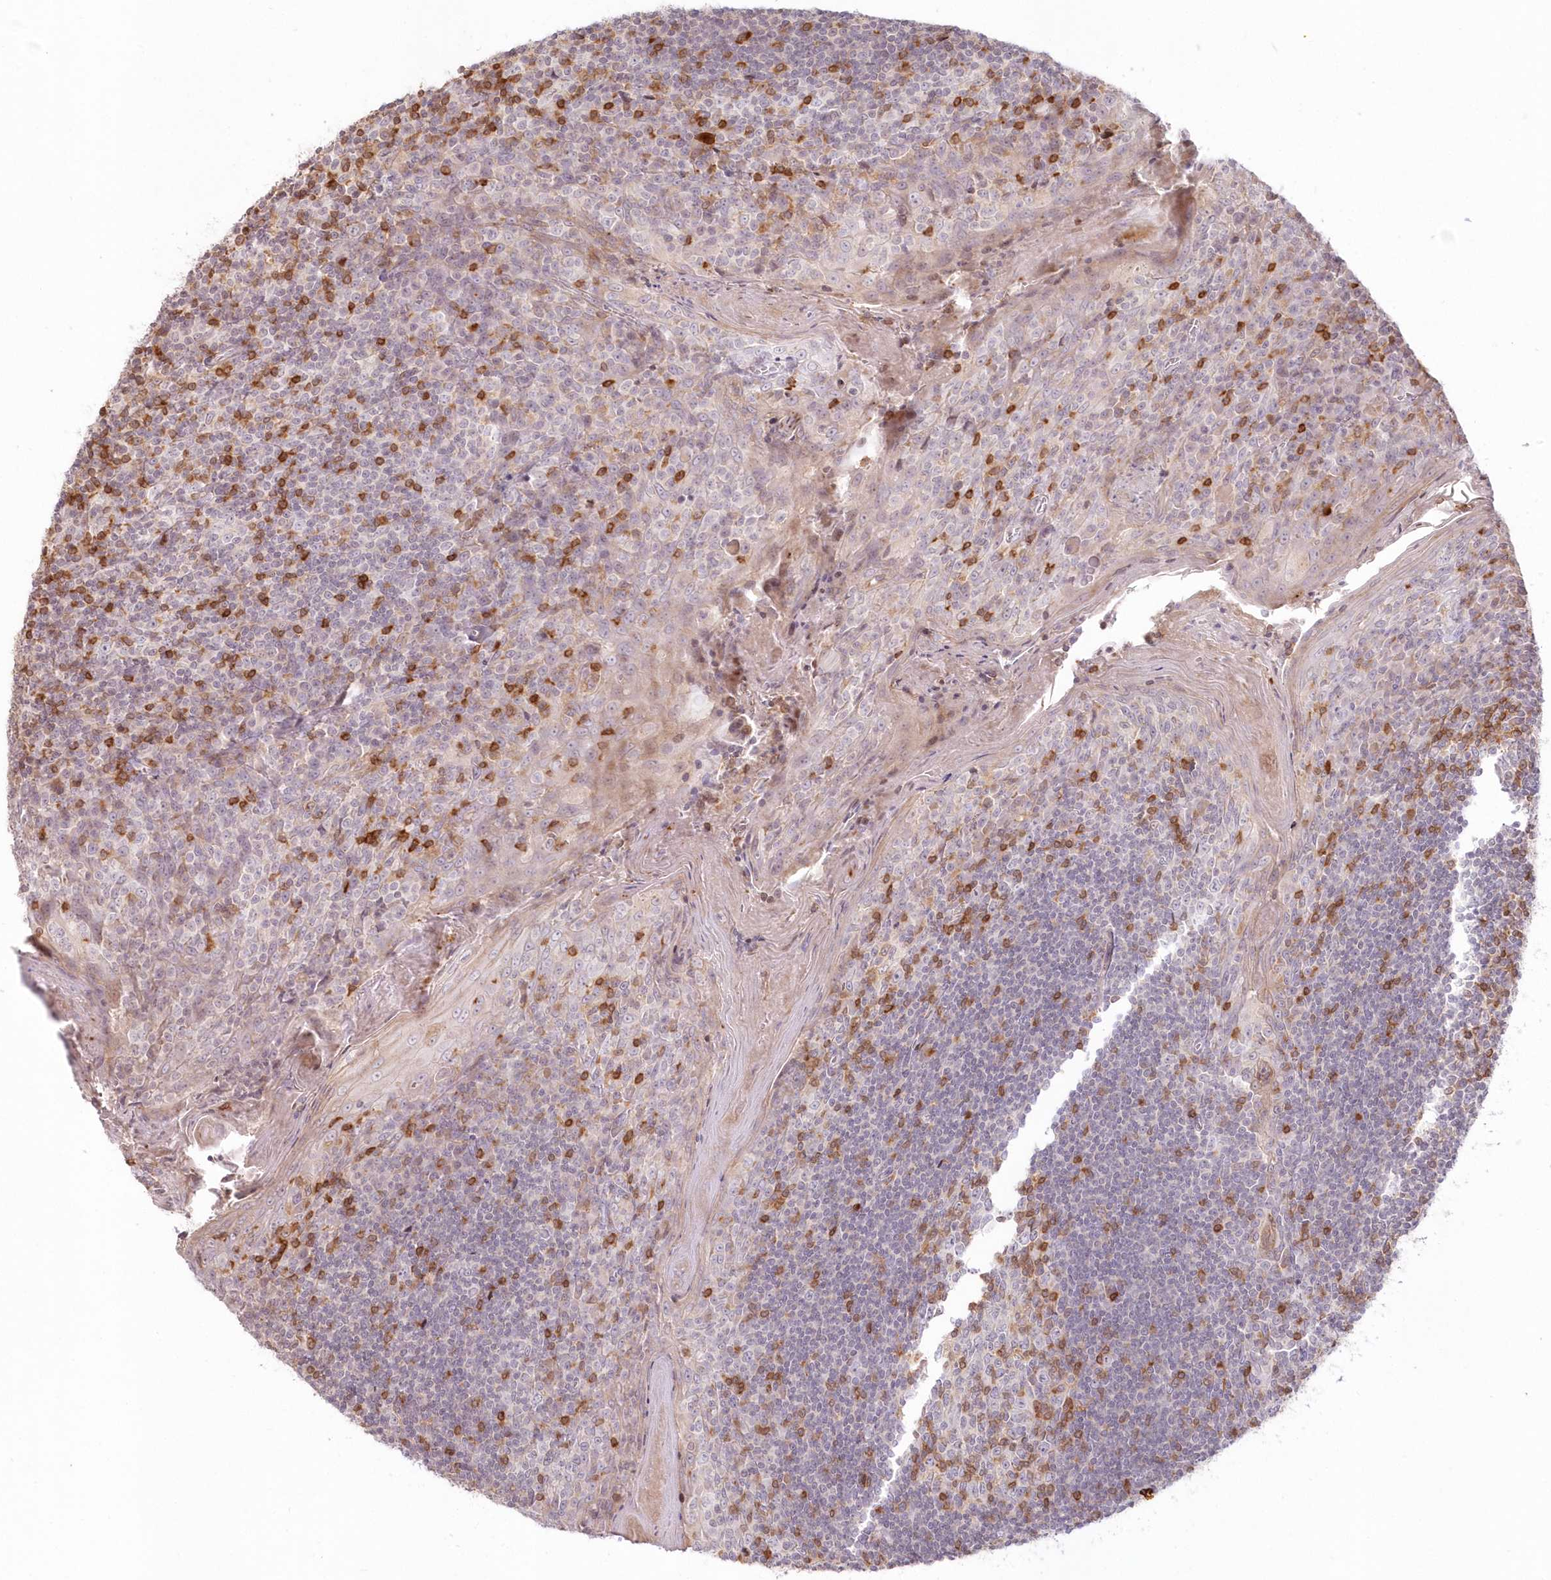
{"staining": {"intensity": "moderate", "quantity": "<25%", "location": "cytoplasmic/membranous"}, "tissue": "tonsil", "cell_type": "Germinal center cells", "image_type": "normal", "snomed": [{"axis": "morphology", "description": "Normal tissue, NOS"}, {"axis": "topography", "description": "Tonsil"}], "caption": "Tonsil stained with a brown dye displays moderate cytoplasmic/membranous positive expression in approximately <25% of germinal center cells.", "gene": "MTMR3", "patient": {"sex": "male", "age": 27}}